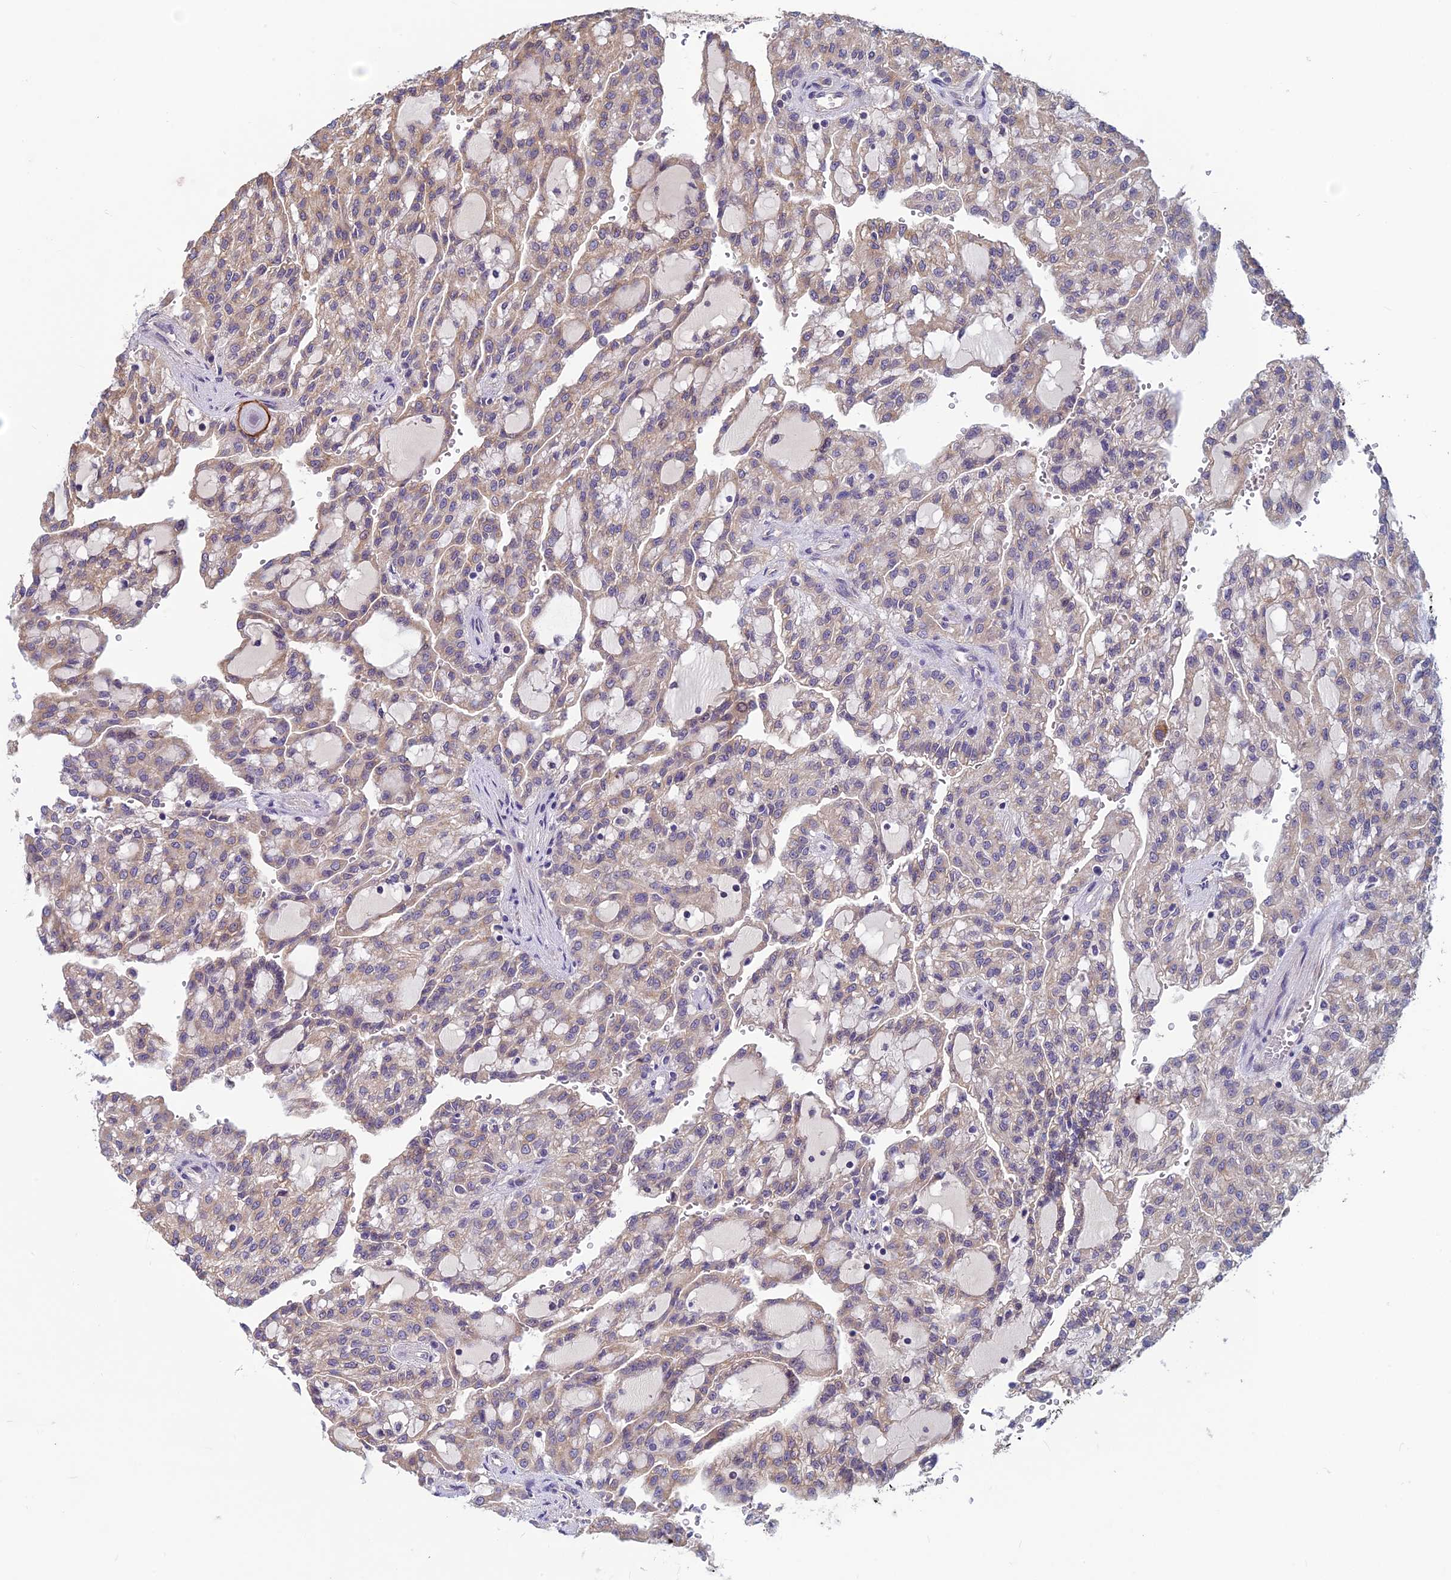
{"staining": {"intensity": "weak", "quantity": "<25%", "location": "cytoplasmic/membranous"}, "tissue": "renal cancer", "cell_type": "Tumor cells", "image_type": "cancer", "snomed": [{"axis": "morphology", "description": "Adenocarcinoma, NOS"}, {"axis": "topography", "description": "Kidney"}], "caption": "Photomicrograph shows no significant protein expression in tumor cells of renal cancer. (Stains: DAB (3,3'-diaminobenzidine) immunohistochemistry (IHC) with hematoxylin counter stain, Microscopy: brightfield microscopy at high magnification).", "gene": "HECA", "patient": {"sex": "male", "age": 63}}